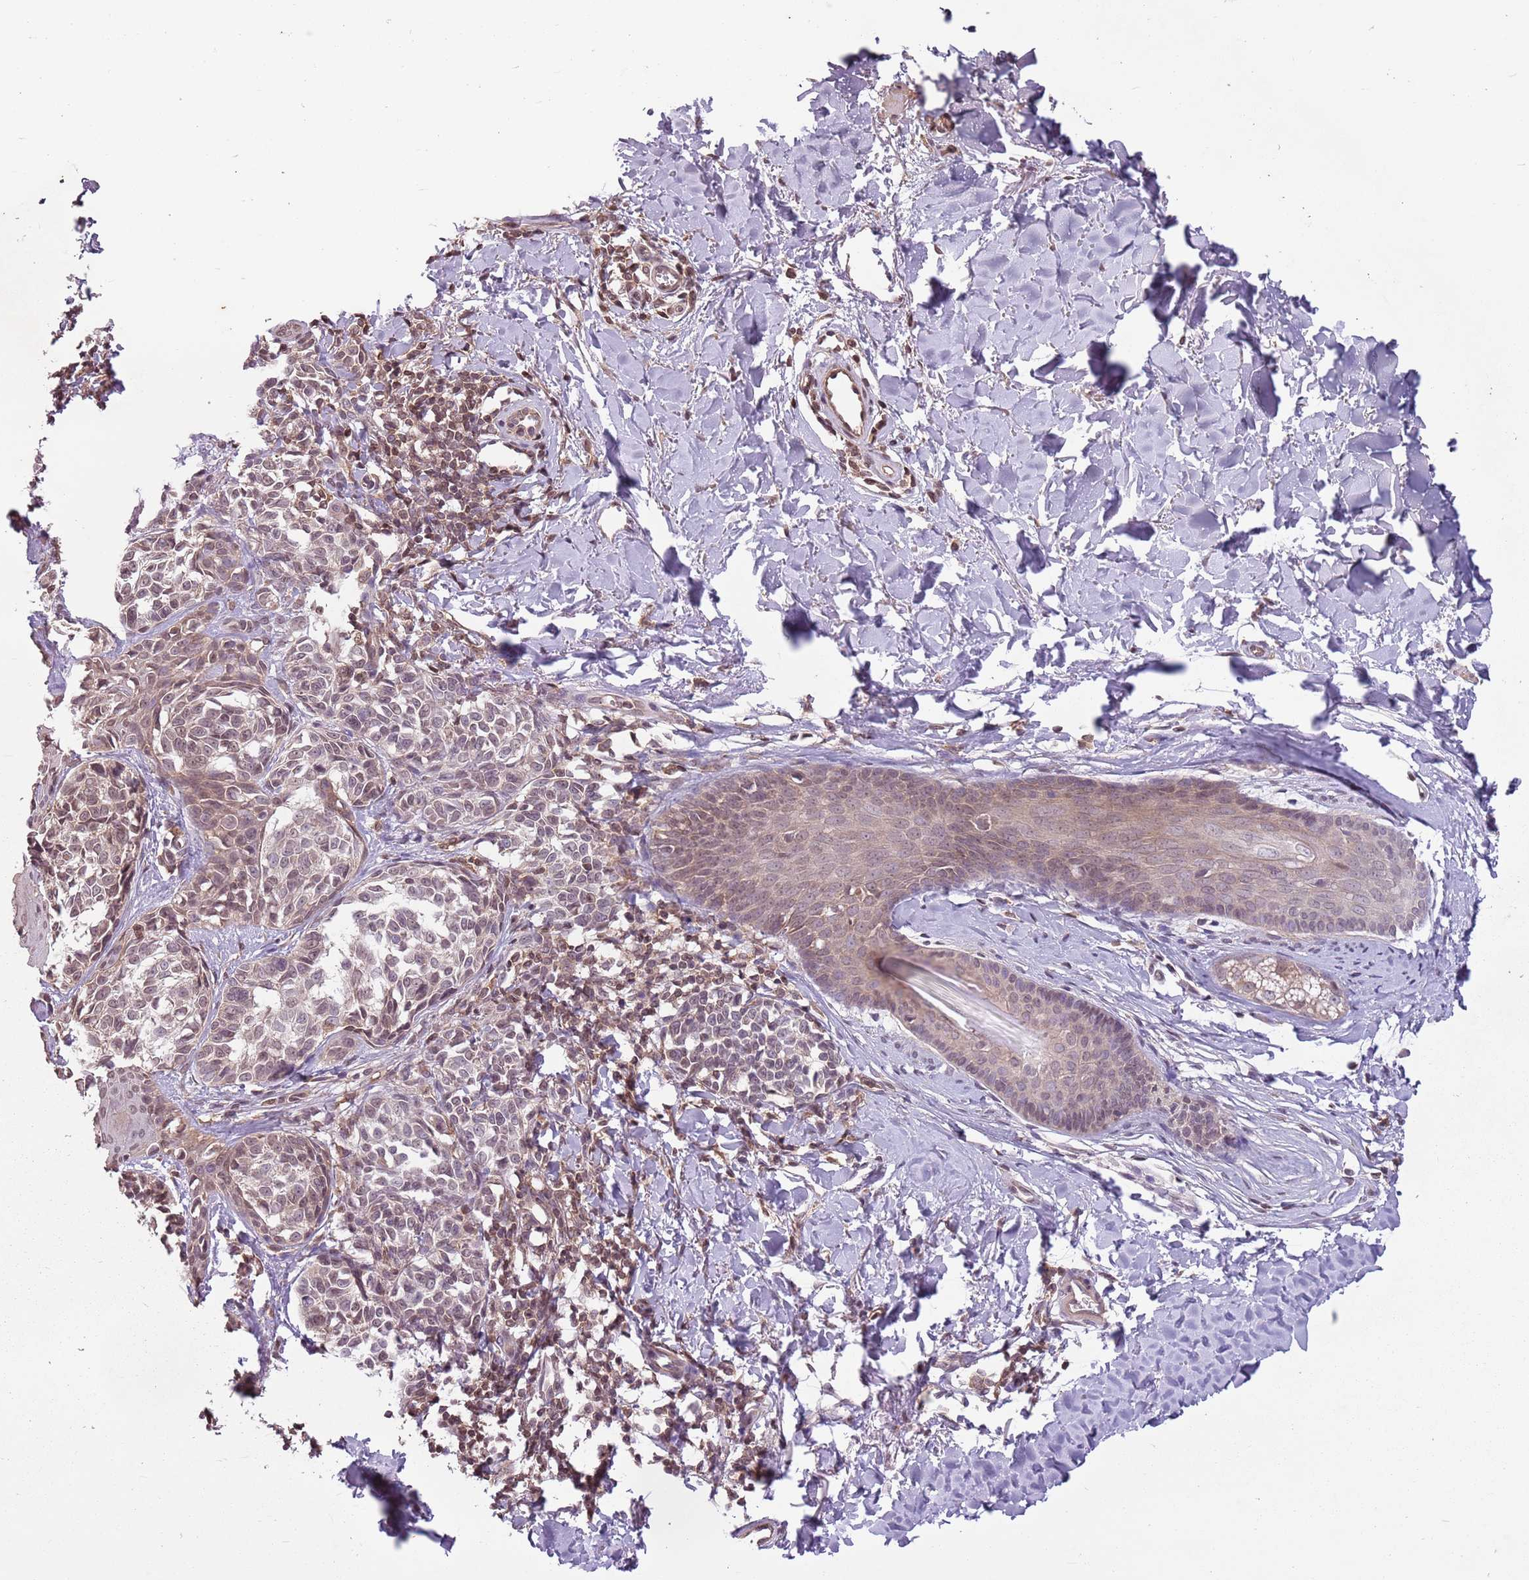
{"staining": {"intensity": "weak", "quantity": ">75%", "location": "cytoplasmic/membranous"}, "tissue": "melanoma", "cell_type": "Tumor cells", "image_type": "cancer", "snomed": [{"axis": "morphology", "description": "Malignant melanoma, NOS"}, {"axis": "topography", "description": "Skin of upper extremity"}], "caption": "Immunohistochemical staining of malignant melanoma exhibits low levels of weak cytoplasmic/membranous protein staining in approximately >75% of tumor cells.", "gene": "CAPN9", "patient": {"sex": "male", "age": 40}}